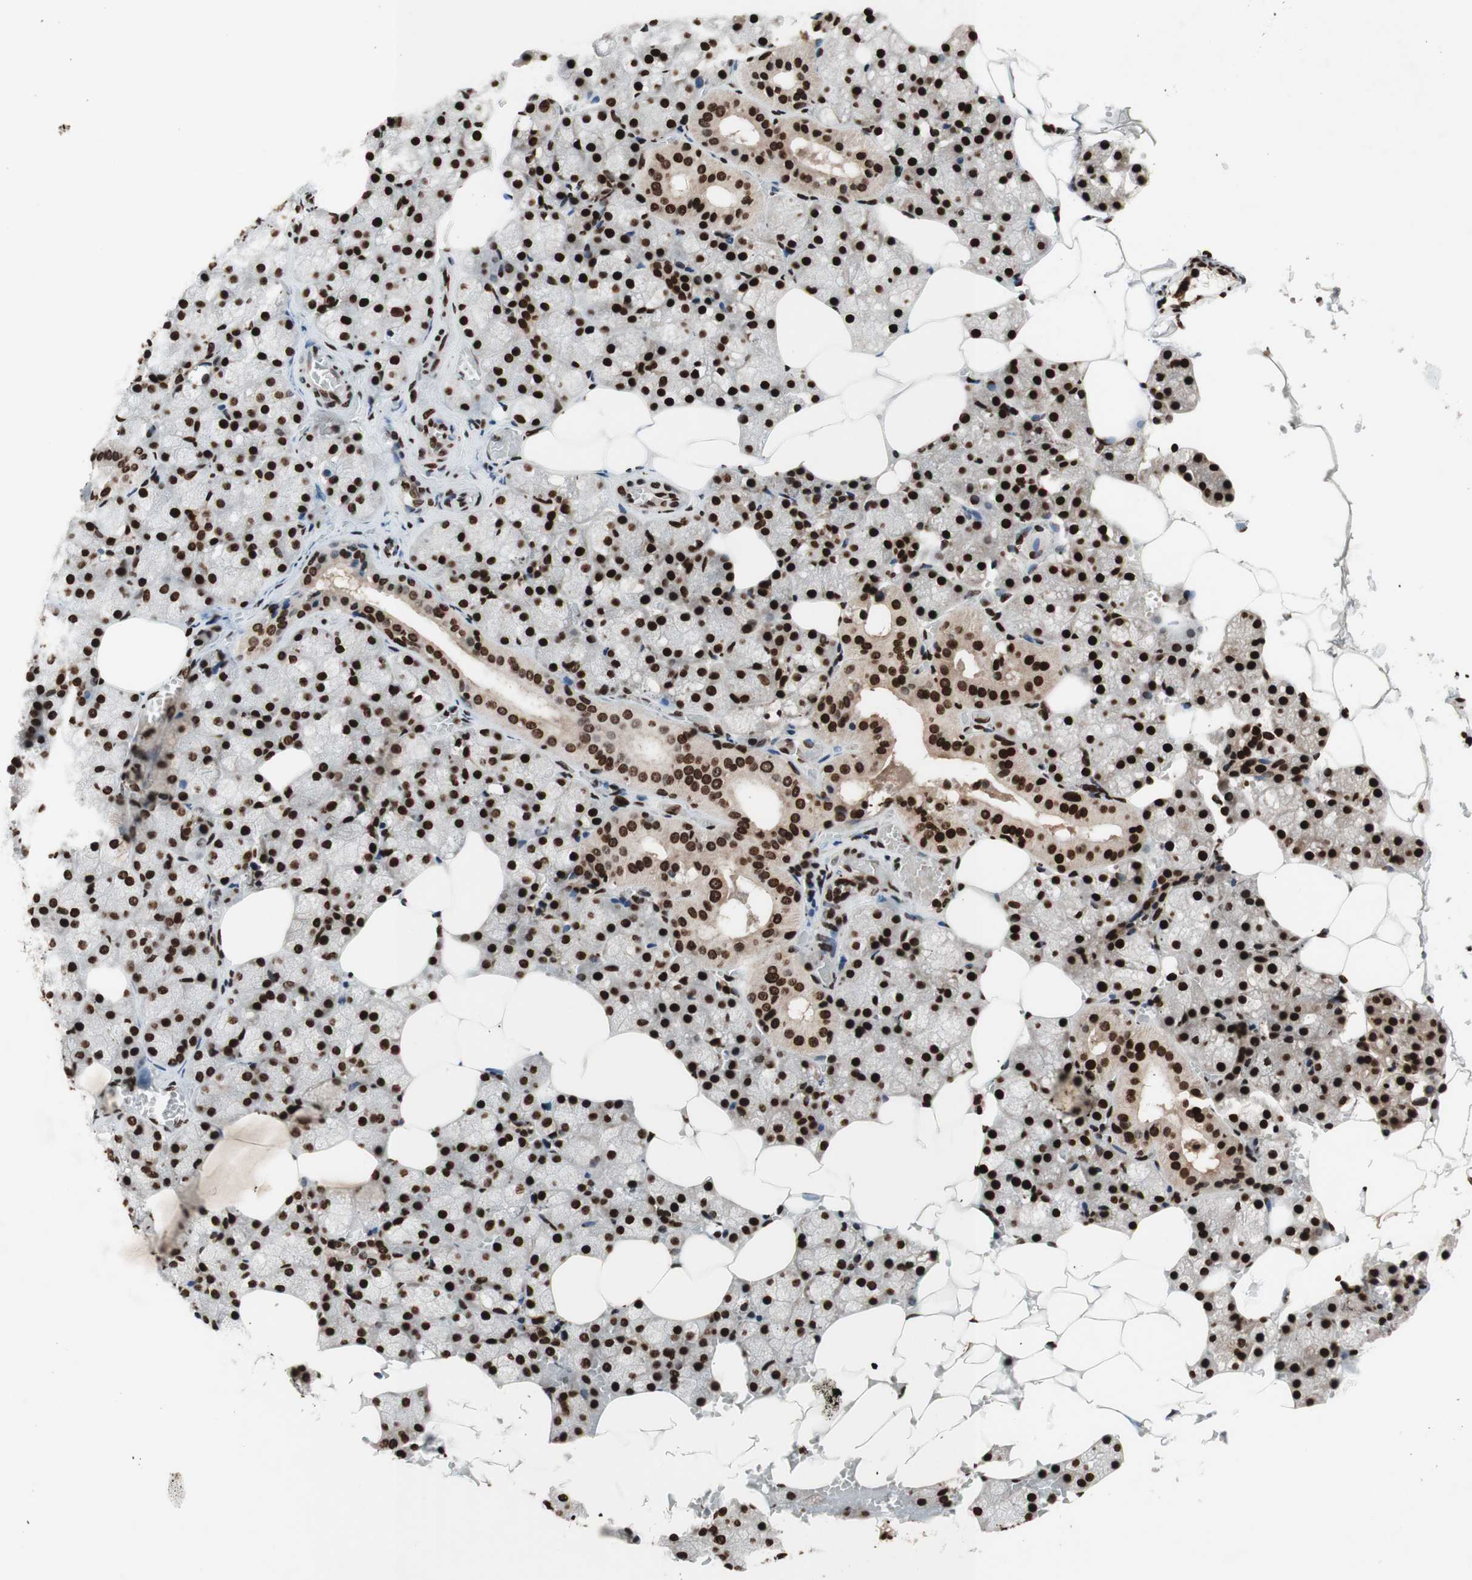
{"staining": {"intensity": "strong", "quantity": ">75%", "location": "nuclear"}, "tissue": "salivary gland", "cell_type": "Glandular cells", "image_type": "normal", "snomed": [{"axis": "morphology", "description": "Normal tissue, NOS"}, {"axis": "topography", "description": "Salivary gland"}], "caption": "A high amount of strong nuclear staining is identified in approximately >75% of glandular cells in normal salivary gland.", "gene": "NCOA3", "patient": {"sex": "male", "age": 62}}